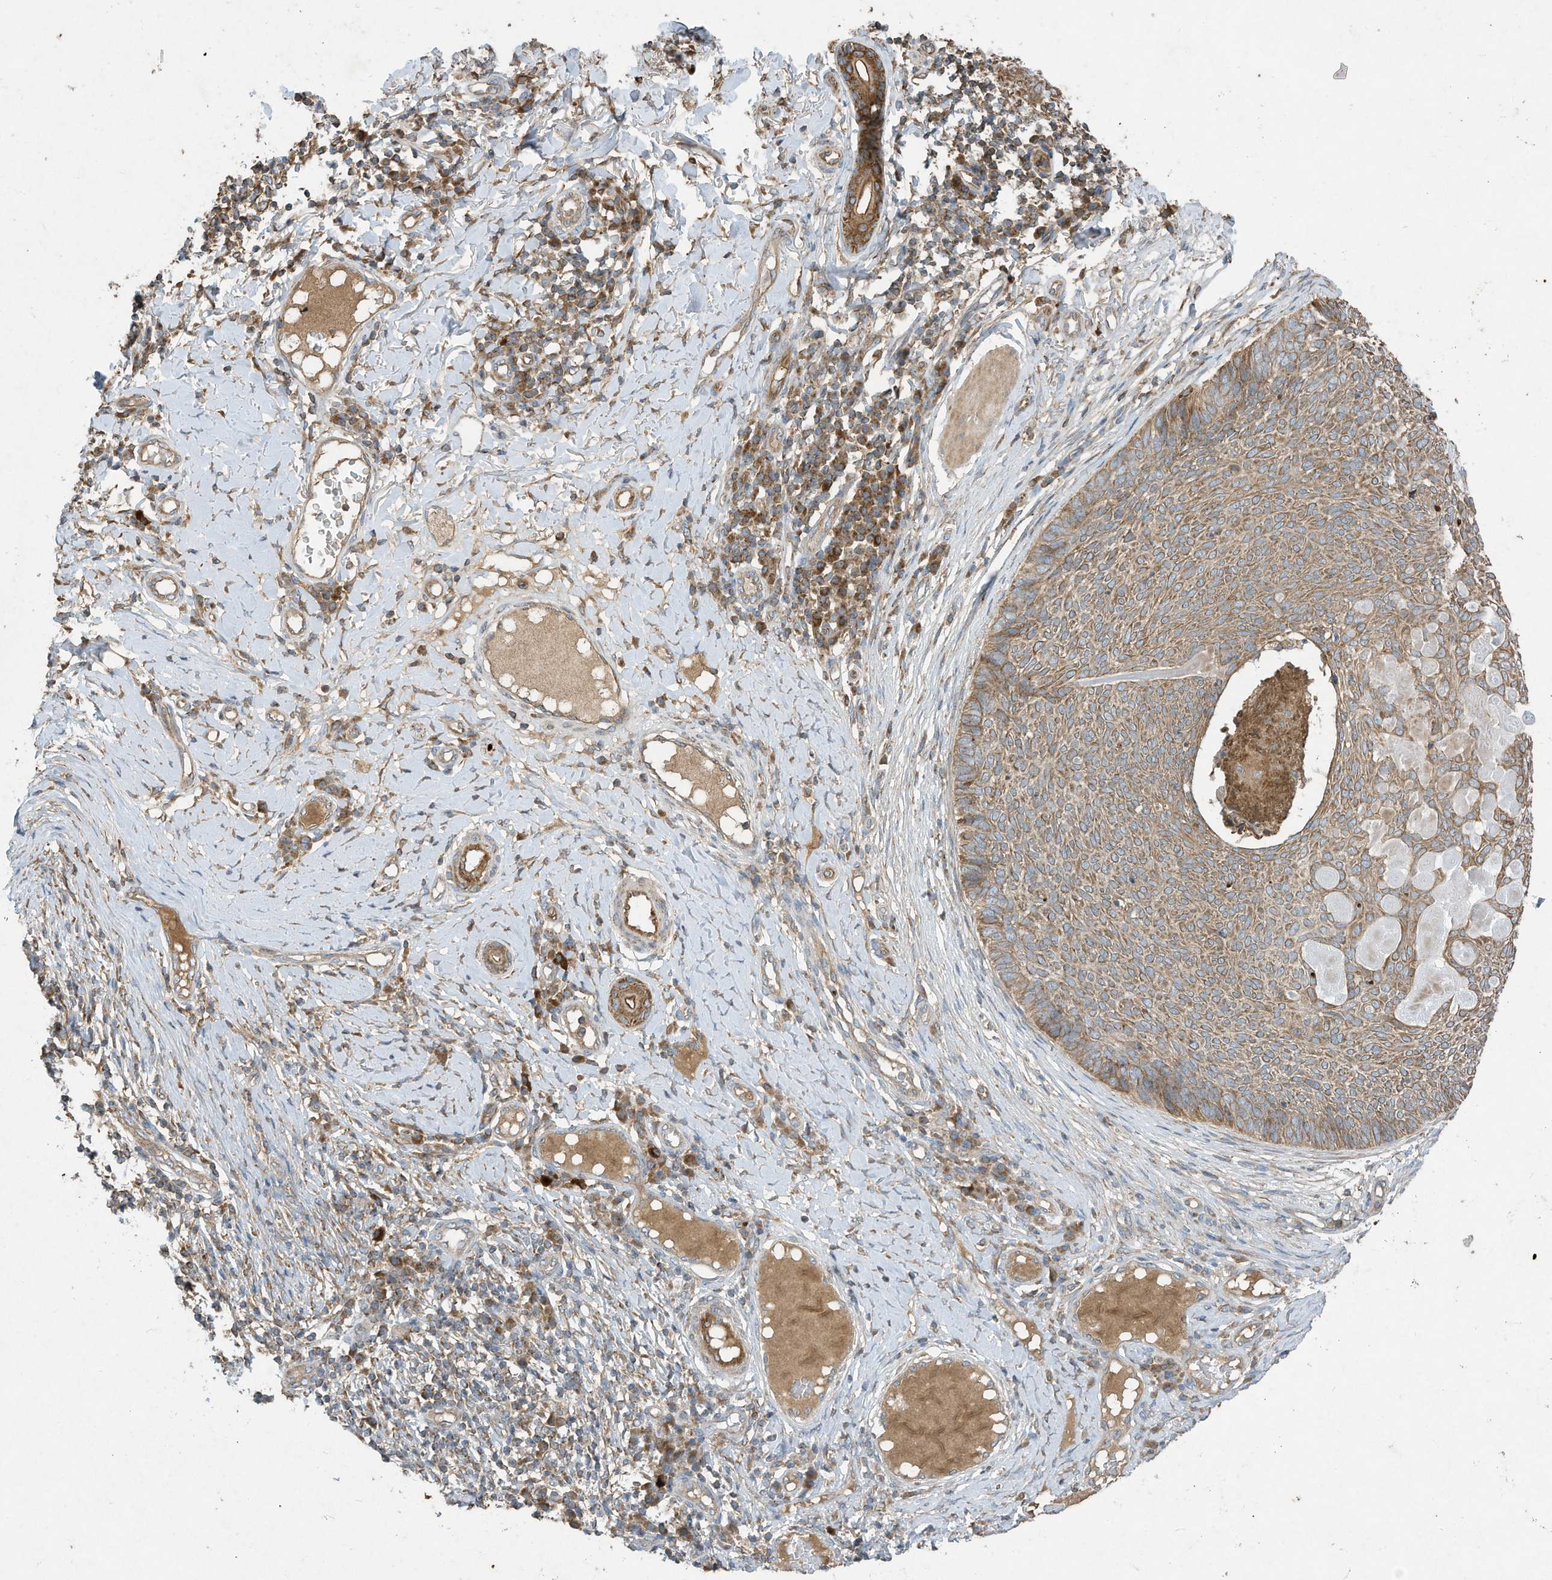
{"staining": {"intensity": "weak", "quantity": ">75%", "location": "cytoplasmic/membranous"}, "tissue": "skin cancer", "cell_type": "Tumor cells", "image_type": "cancer", "snomed": [{"axis": "morphology", "description": "Normal tissue, NOS"}, {"axis": "morphology", "description": "Basal cell carcinoma"}, {"axis": "topography", "description": "Skin"}], "caption": "Basal cell carcinoma (skin) tissue reveals weak cytoplasmic/membranous staining in about >75% of tumor cells, visualized by immunohistochemistry.", "gene": "SYNJ2", "patient": {"sex": "male", "age": 50}}